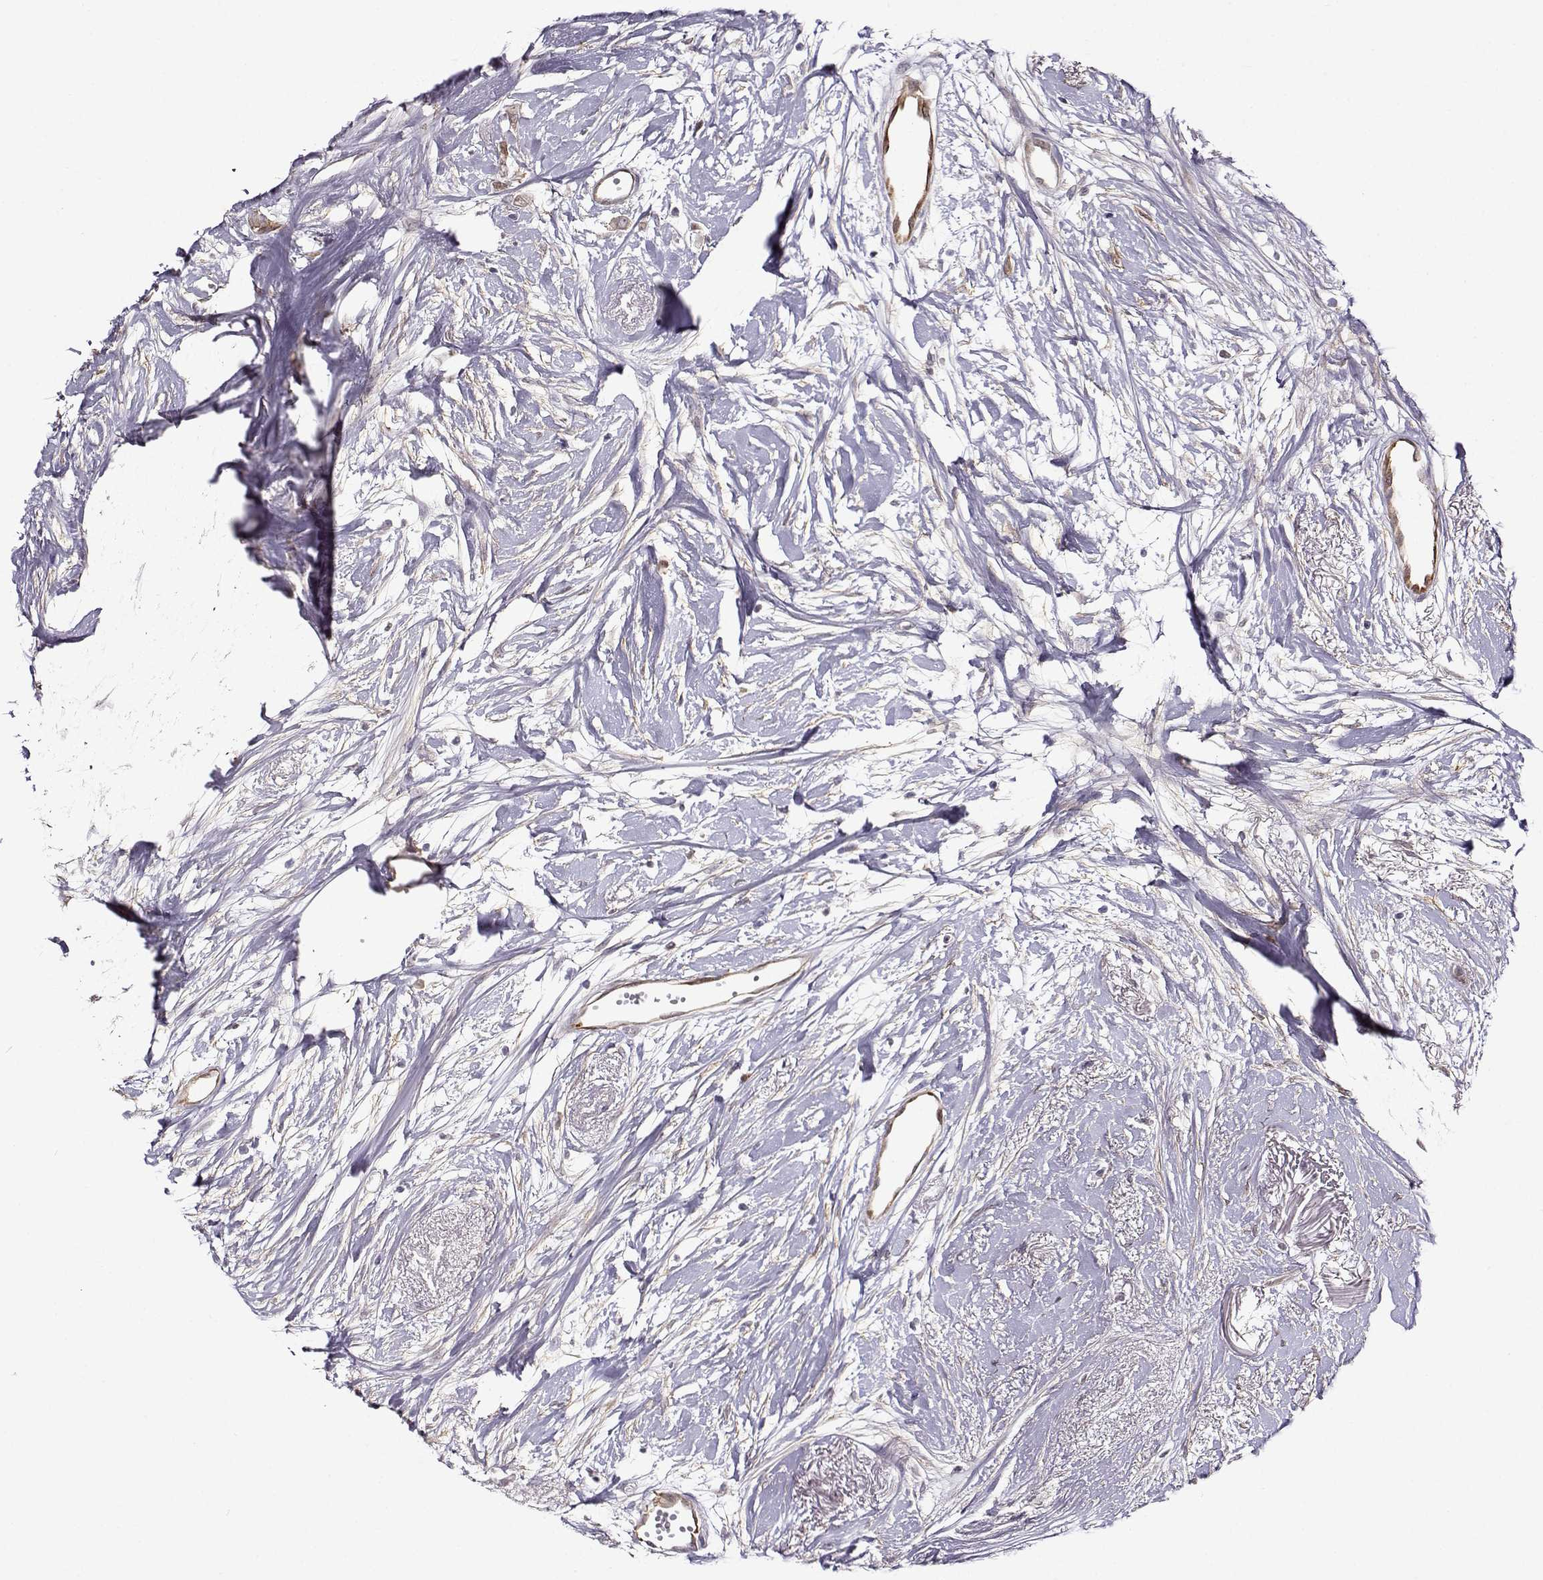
{"staining": {"intensity": "negative", "quantity": "none", "location": "none"}, "tissue": "breast cancer", "cell_type": "Tumor cells", "image_type": "cancer", "snomed": [{"axis": "morphology", "description": "Duct carcinoma"}, {"axis": "topography", "description": "Breast"}], "caption": "Breast cancer was stained to show a protein in brown. There is no significant staining in tumor cells. (Immunohistochemistry (ihc), brightfield microscopy, high magnification).", "gene": "BACH1", "patient": {"sex": "female", "age": 40}}